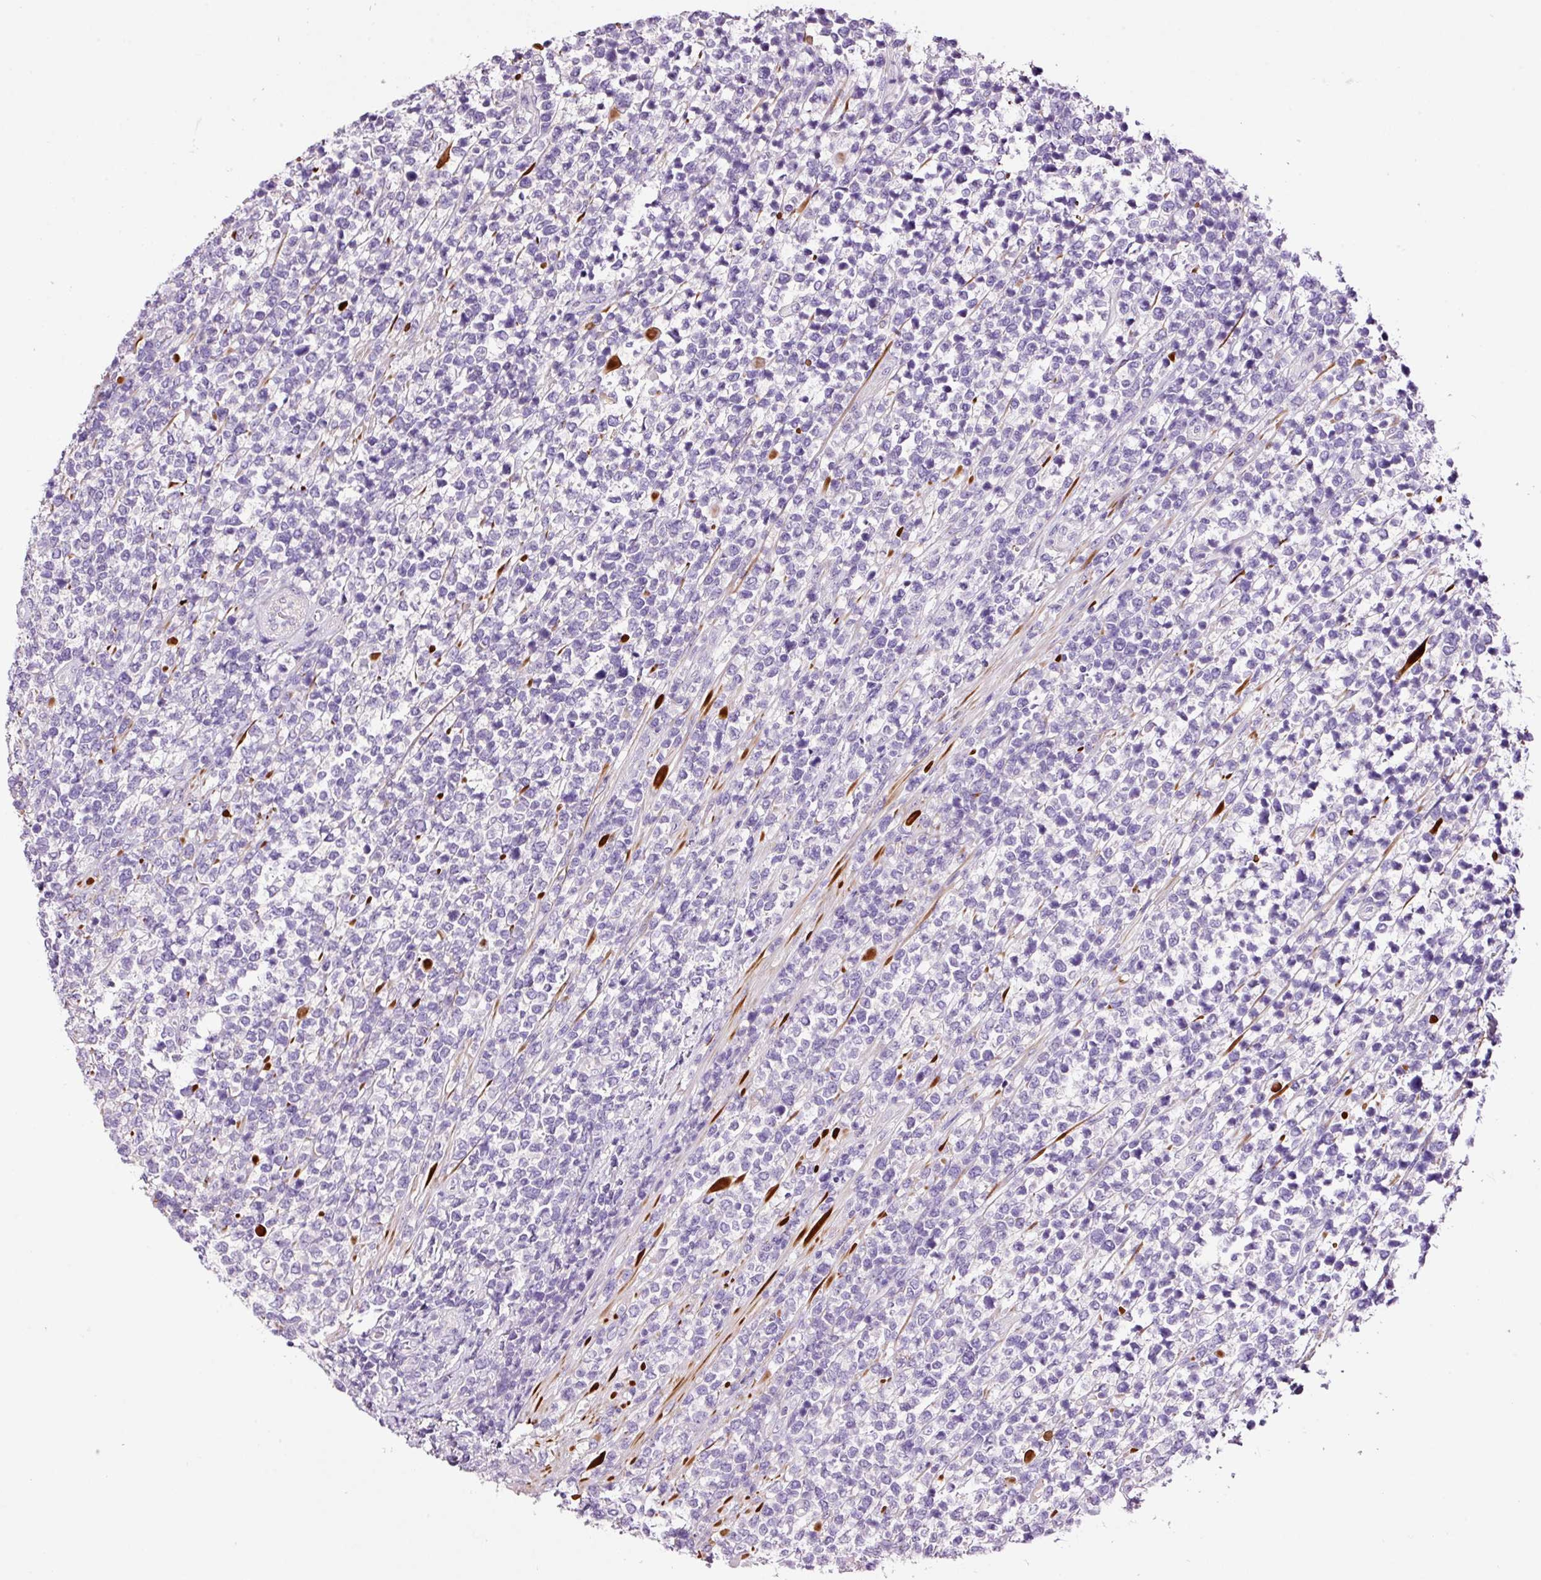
{"staining": {"intensity": "negative", "quantity": "none", "location": "none"}, "tissue": "lymphoma", "cell_type": "Tumor cells", "image_type": "cancer", "snomed": [{"axis": "morphology", "description": "Malignant lymphoma, non-Hodgkin's type, High grade"}, {"axis": "topography", "description": "Soft tissue"}], "caption": "This is an immunohistochemistry (IHC) histopathology image of human malignant lymphoma, non-Hodgkin's type (high-grade). There is no positivity in tumor cells.", "gene": "PAM", "patient": {"sex": "female", "age": 56}}